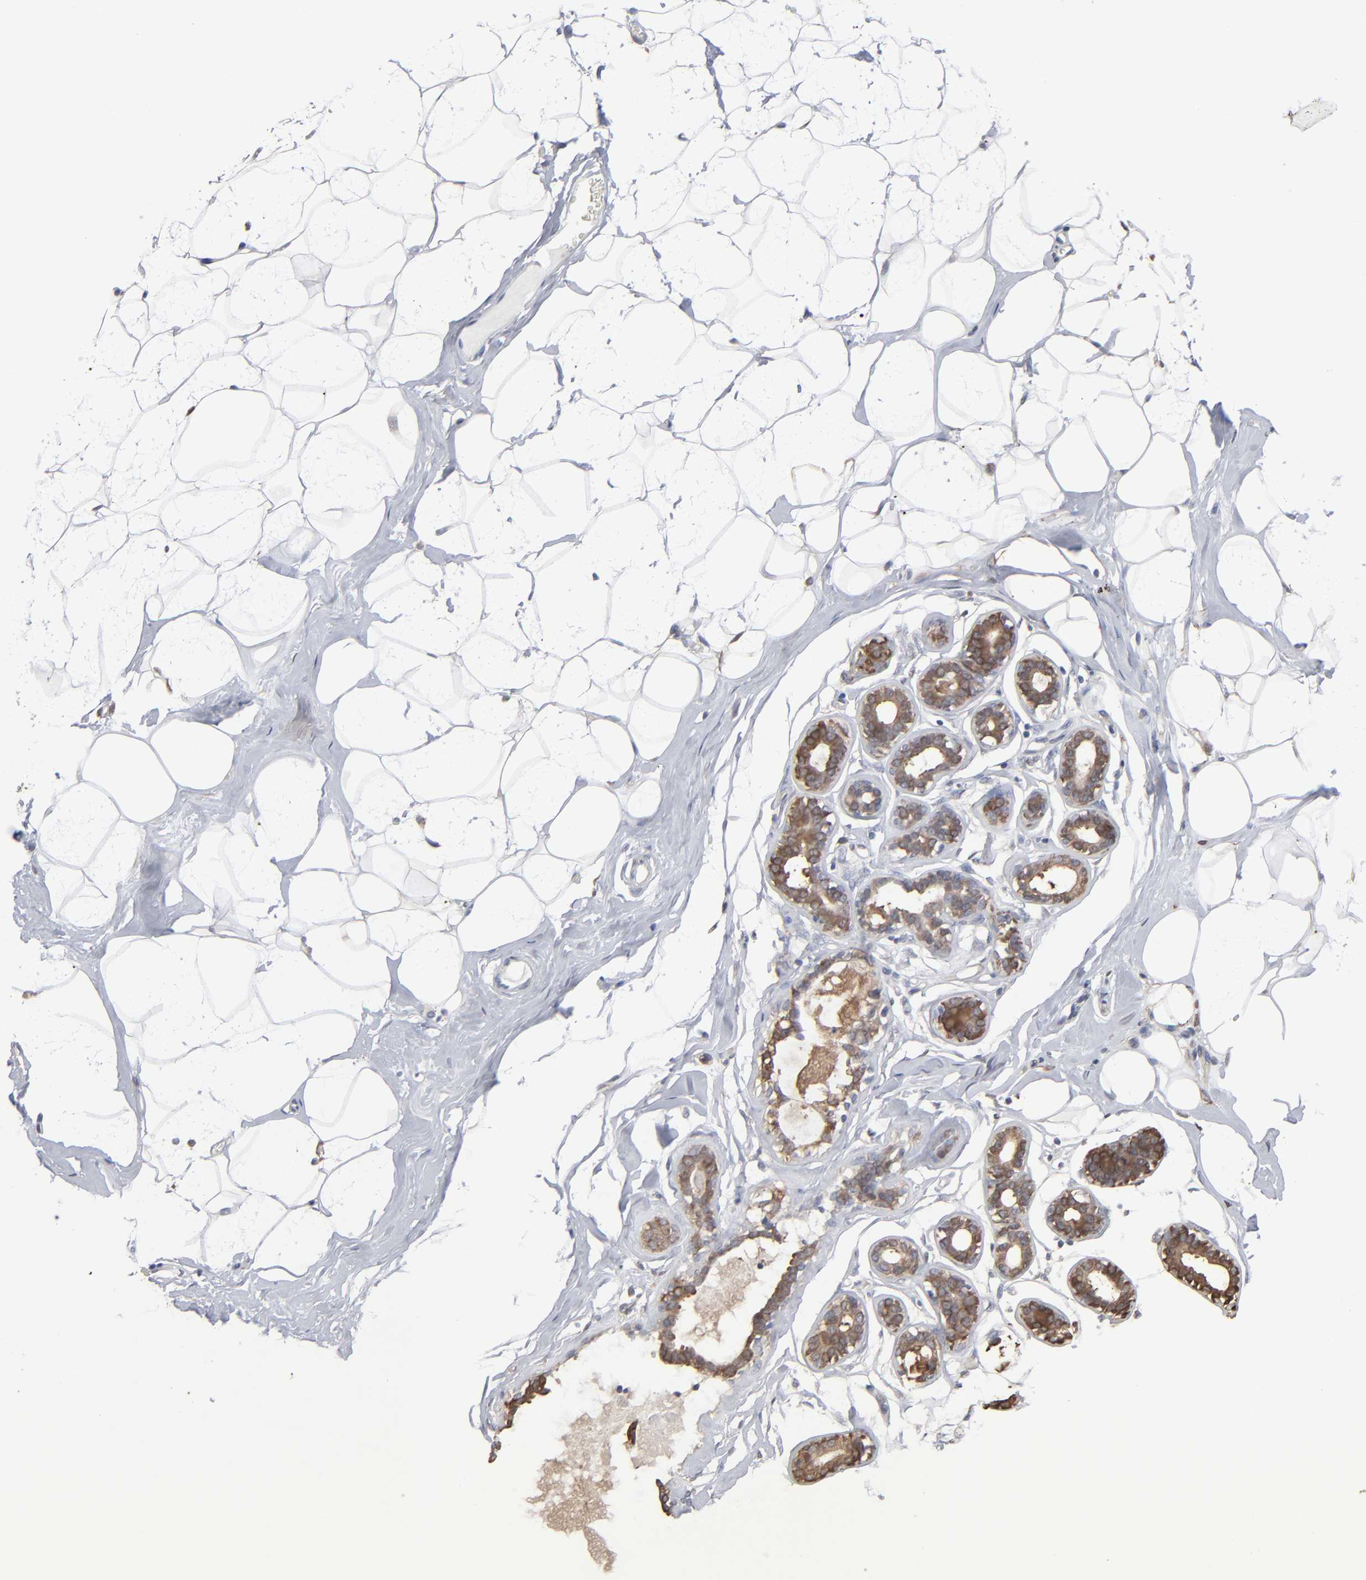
{"staining": {"intensity": "negative", "quantity": "none", "location": "none"}, "tissue": "breast", "cell_type": "Adipocytes", "image_type": "normal", "snomed": [{"axis": "morphology", "description": "Normal tissue, NOS"}, {"axis": "morphology", "description": "Fibrosis, NOS"}, {"axis": "topography", "description": "Breast"}], "caption": "IHC micrograph of unremarkable breast stained for a protein (brown), which reveals no expression in adipocytes.", "gene": "NME1", "patient": {"sex": "female", "age": 39}}